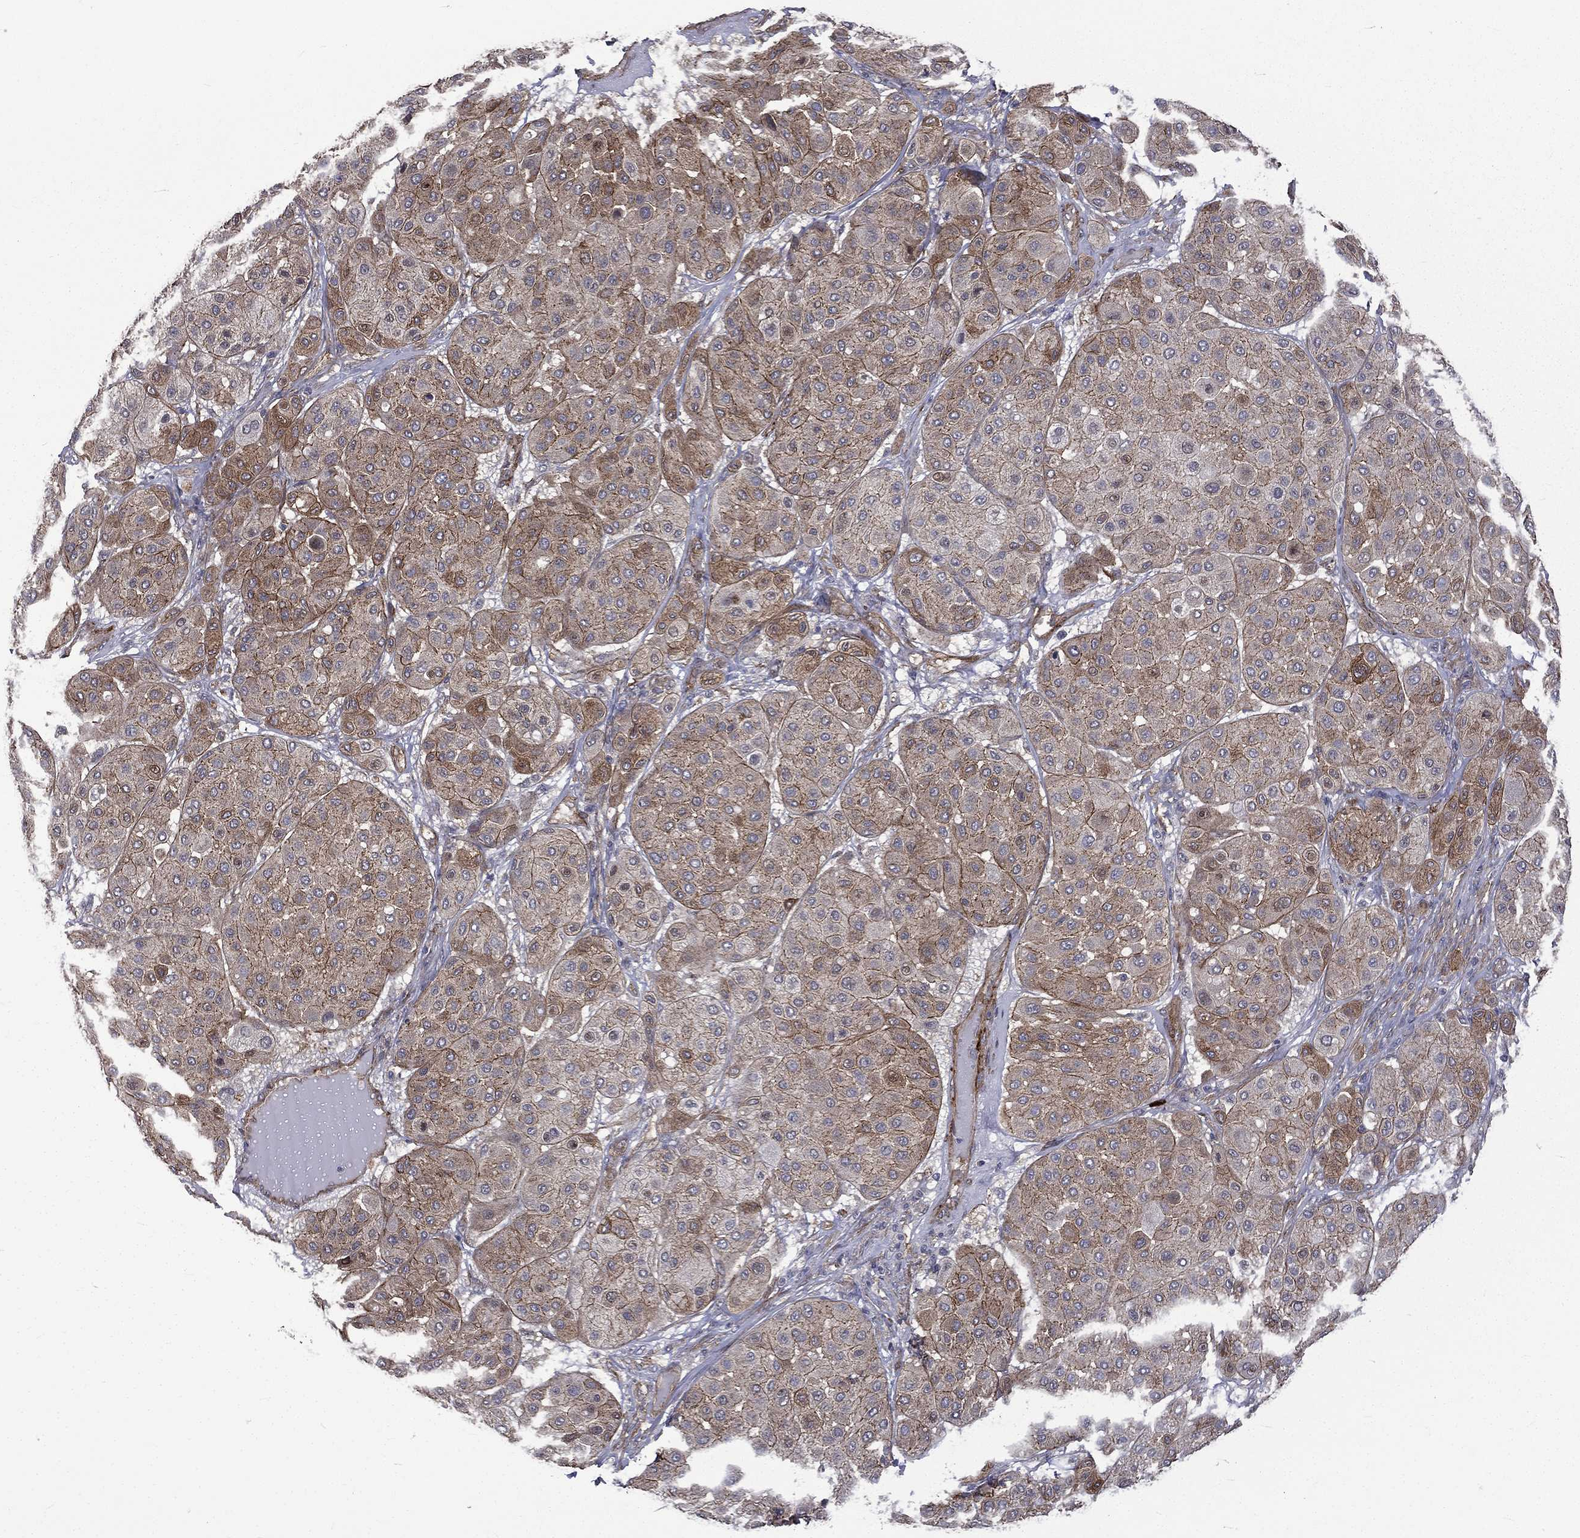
{"staining": {"intensity": "moderate", "quantity": "<25%", "location": "cytoplasmic/membranous"}, "tissue": "melanoma", "cell_type": "Tumor cells", "image_type": "cancer", "snomed": [{"axis": "morphology", "description": "Malignant melanoma, Metastatic site"}, {"axis": "topography", "description": "Smooth muscle"}], "caption": "An immunohistochemistry (IHC) histopathology image of tumor tissue is shown. Protein staining in brown highlights moderate cytoplasmic/membranous positivity in malignant melanoma (metastatic site) within tumor cells. (DAB = brown stain, brightfield microscopy at high magnification).", "gene": "PPFIBP1", "patient": {"sex": "male", "age": 41}}